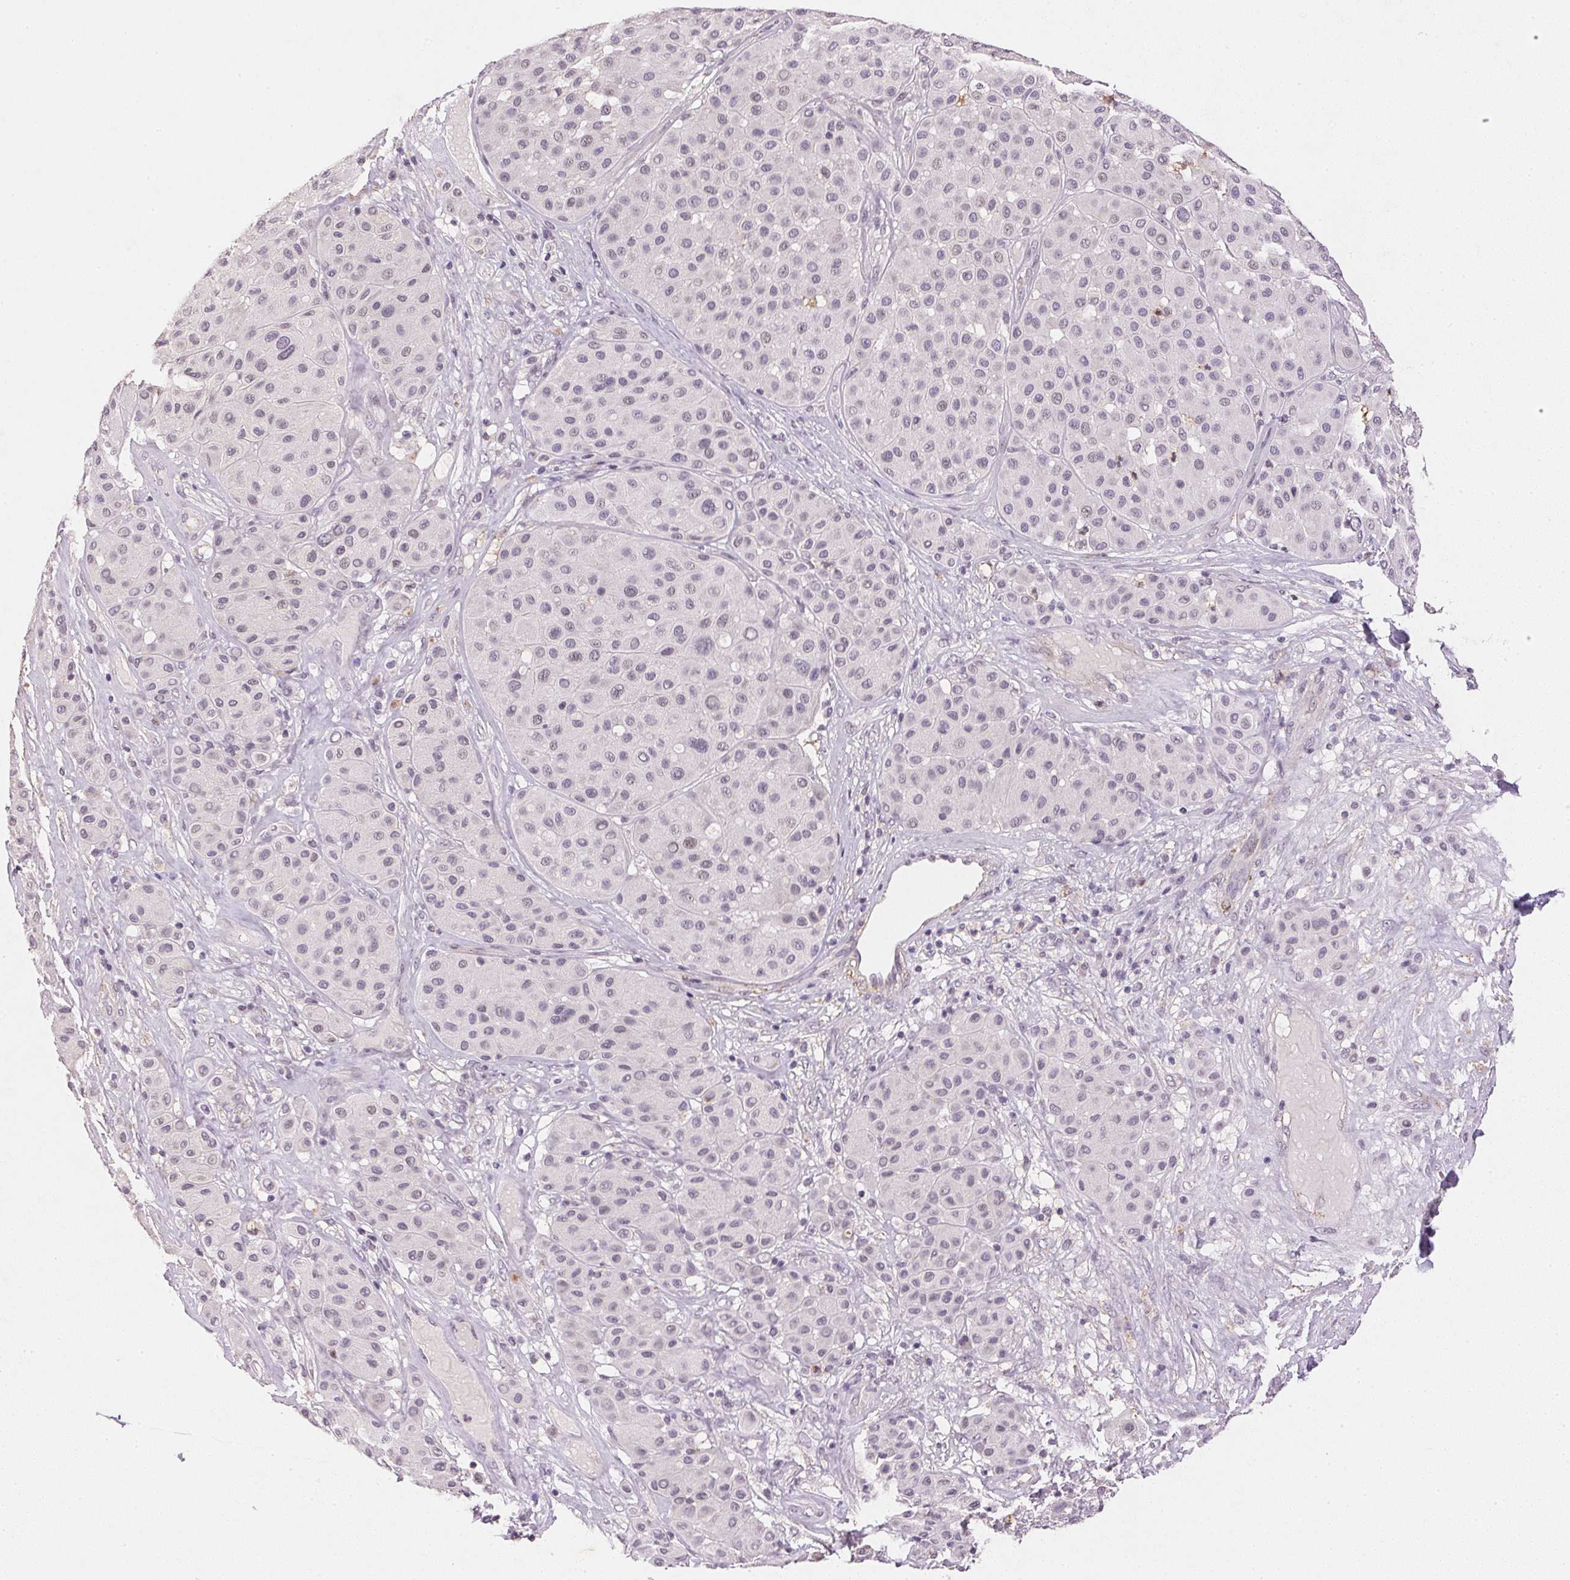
{"staining": {"intensity": "negative", "quantity": "none", "location": "none"}, "tissue": "melanoma", "cell_type": "Tumor cells", "image_type": "cancer", "snomed": [{"axis": "morphology", "description": "Malignant melanoma, Metastatic site"}, {"axis": "topography", "description": "Smooth muscle"}], "caption": "This is an immunohistochemistry photomicrograph of melanoma. There is no staining in tumor cells.", "gene": "SMTN", "patient": {"sex": "male", "age": 41}}